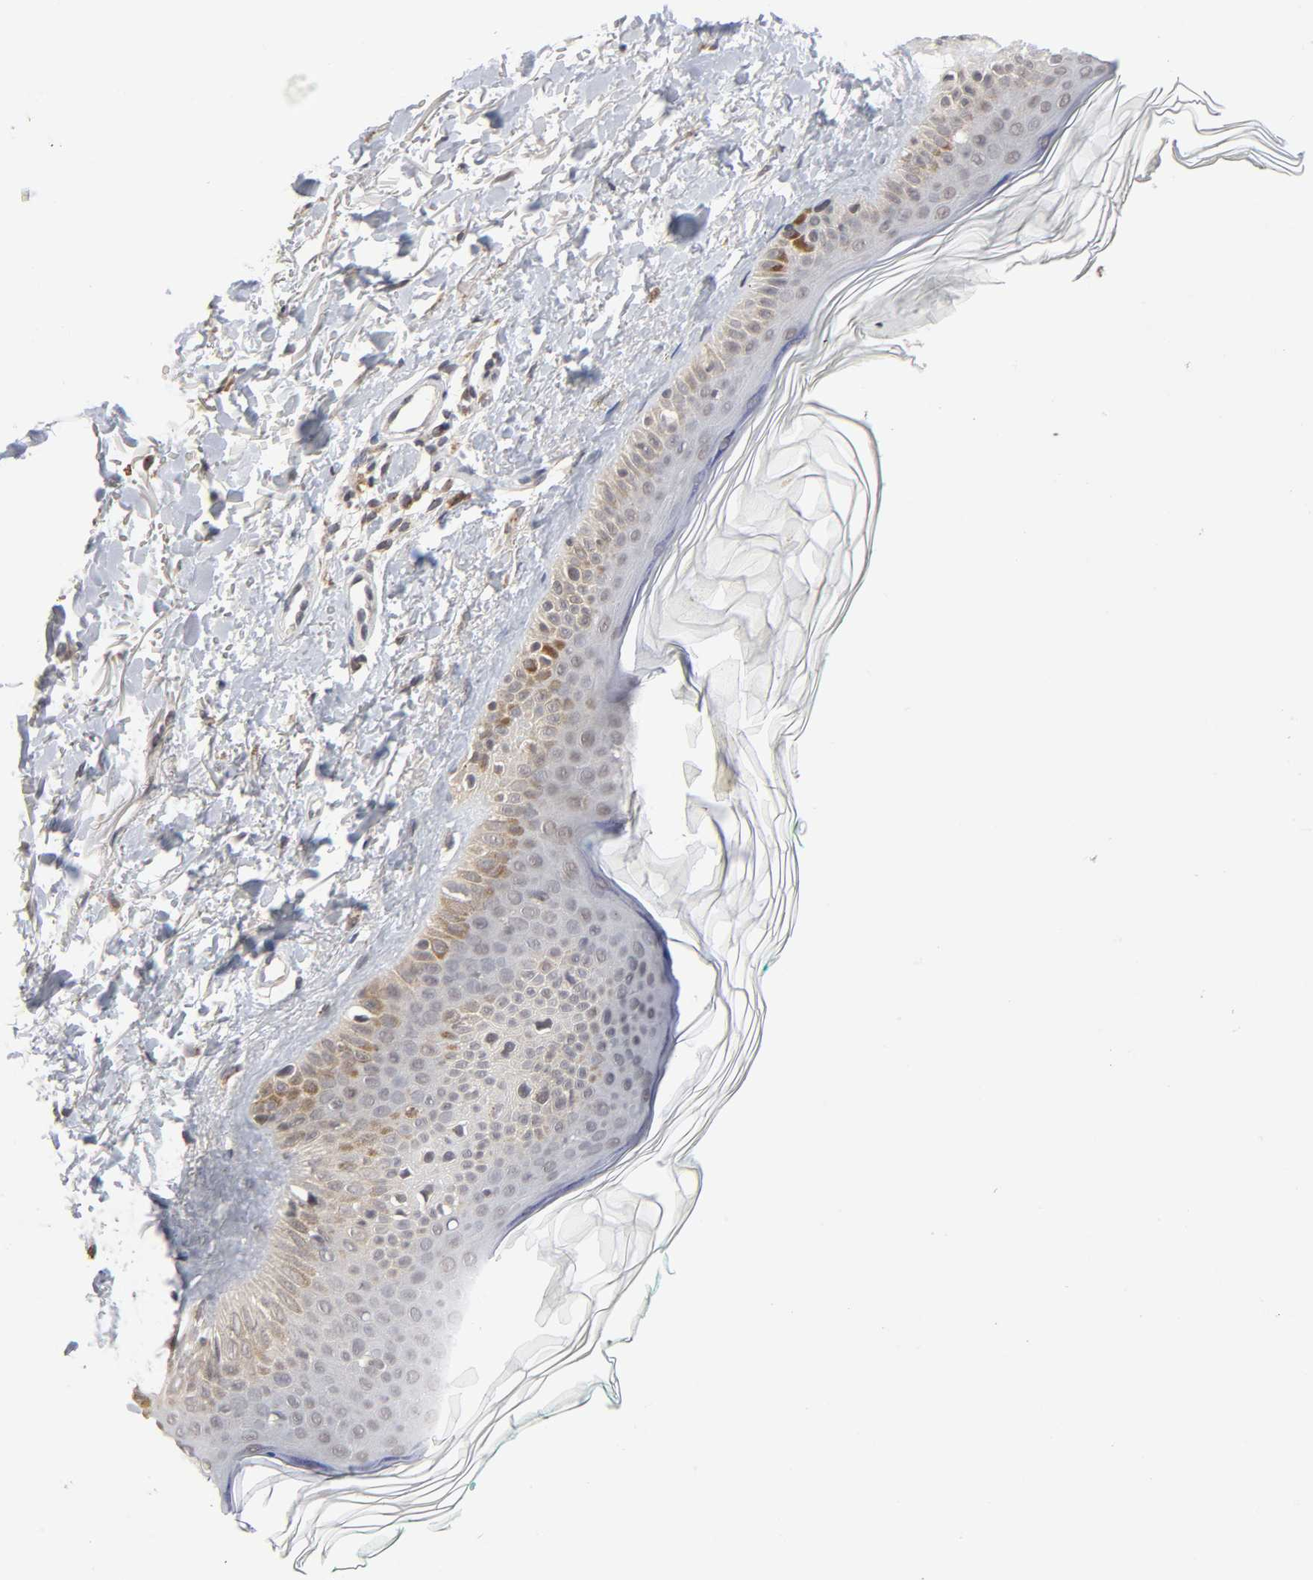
{"staining": {"intensity": "weak", "quantity": ">75%", "location": "cytoplasmic/membranous"}, "tissue": "skin", "cell_type": "Fibroblasts", "image_type": "normal", "snomed": [{"axis": "morphology", "description": "Normal tissue, NOS"}, {"axis": "topography", "description": "Skin"}], "caption": "This is an image of IHC staining of benign skin, which shows weak expression in the cytoplasmic/membranous of fibroblasts.", "gene": "AUH", "patient": {"sex": "male", "age": 71}}